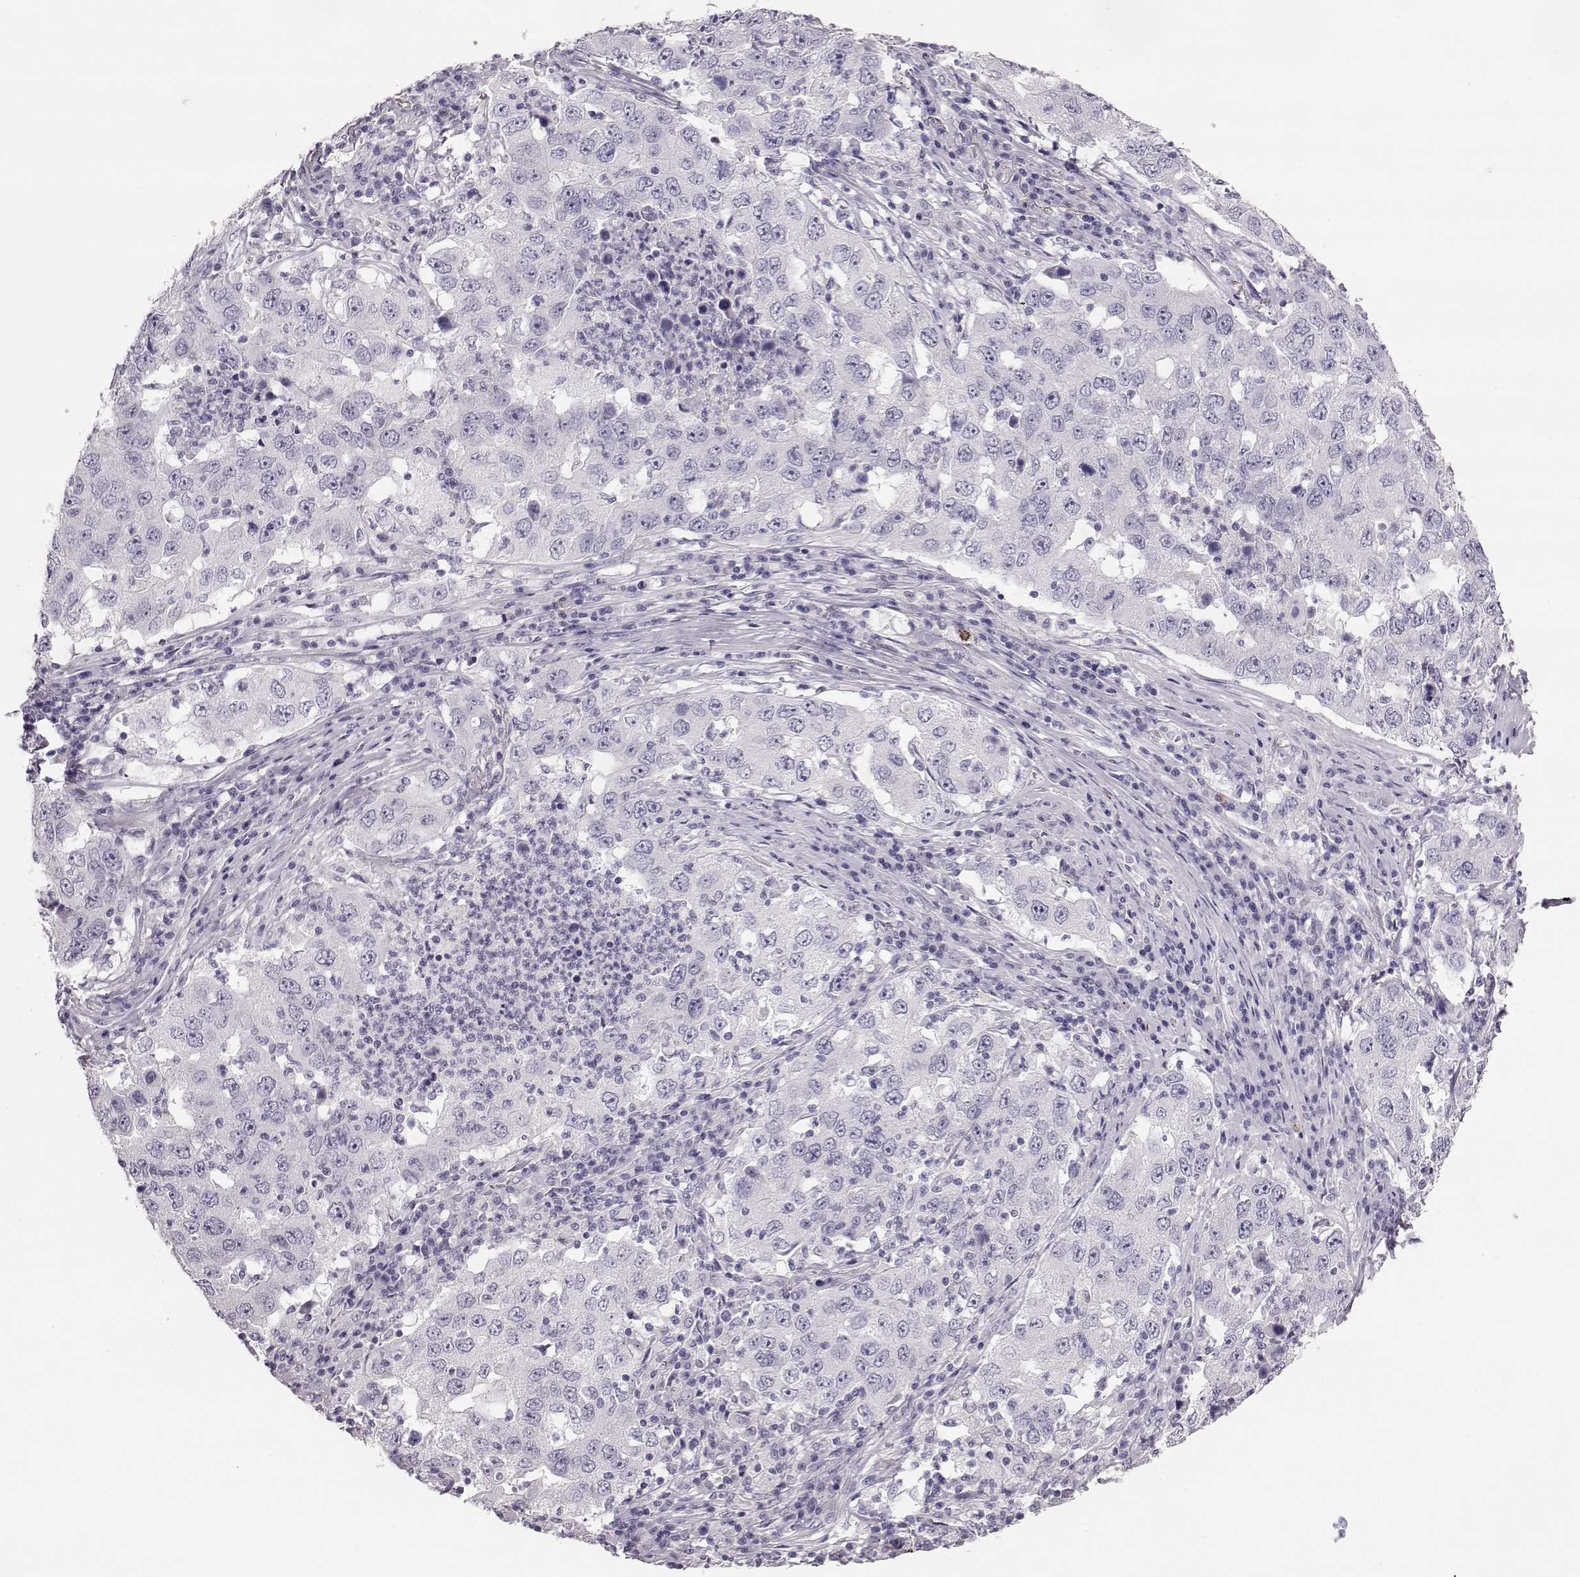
{"staining": {"intensity": "negative", "quantity": "none", "location": "none"}, "tissue": "lung cancer", "cell_type": "Tumor cells", "image_type": "cancer", "snomed": [{"axis": "morphology", "description": "Adenocarcinoma, NOS"}, {"axis": "topography", "description": "Lung"}], "caption": "The IHC photomicrograph has no significant staining in tumor cells of lung cancer (adenocarcinoma) tissue.", "gene": "NPTXR", "patient": {"sex": "male", "age": 73}}